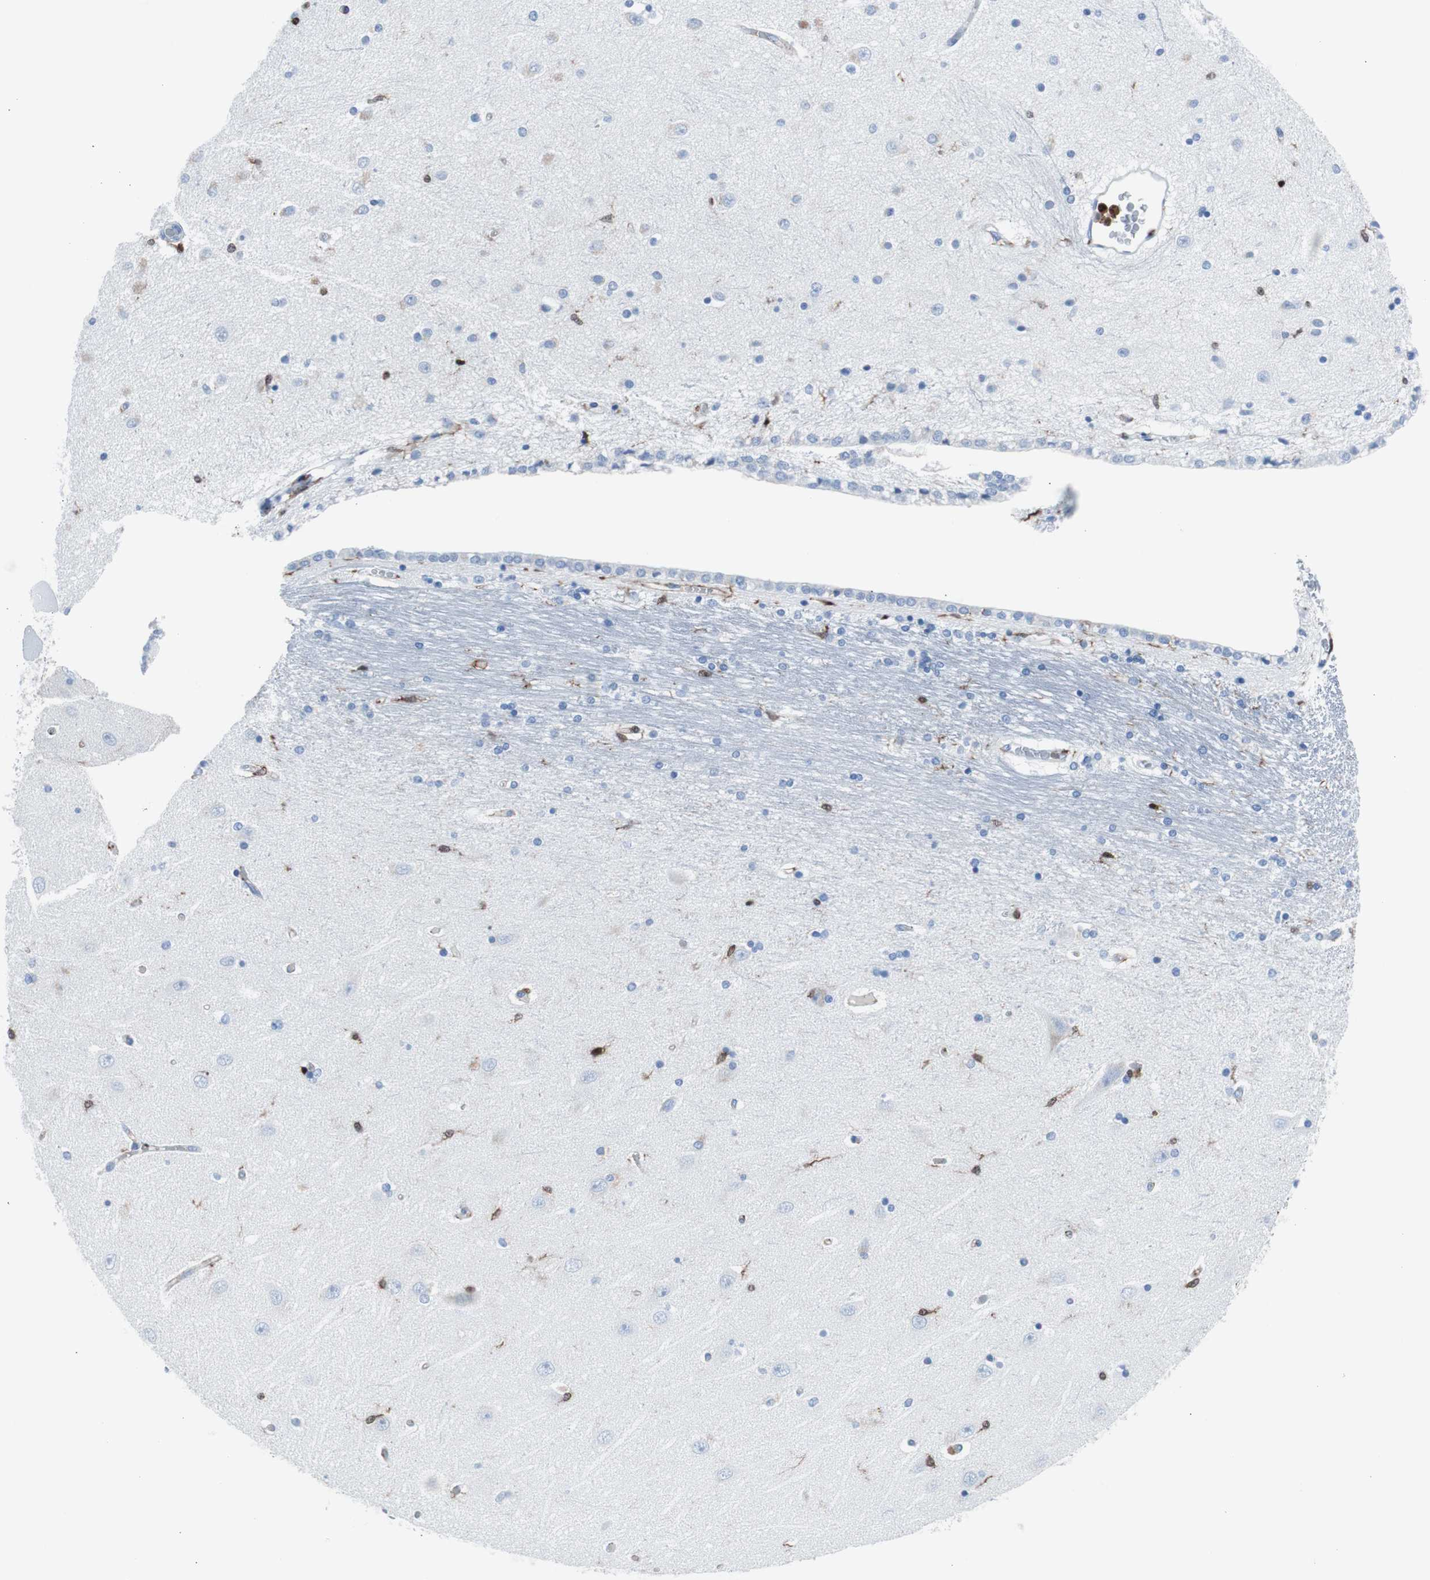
{"staining": {"intensity": "strong", "quantity": "<25%", "location": "cytoplasmic/membranous,nuclear"}, "tissue": "hippocampus", "cell_type": "Glial cells", "image_type": "normal", "snomed": [{"axis": "morphology", "description": "Normal tissue, NOS"}, {"axis": "topography", "description": "Hippocampus"}], "caption": "Immunohistochemistry (IHC) (DAB (3,3'-diaminobenzidine)) staining of normal human hippocampus reveals strong cytoplasmic/membranous,nuclear protein positivity in approximately <25% of glial cells. The staining was performed using DAB, with brown indicating positive protein expression. Nuclei are stained blue with hematoxylin.", "gene": "SYK", "patient": {"sex": "female", "age": 54}}